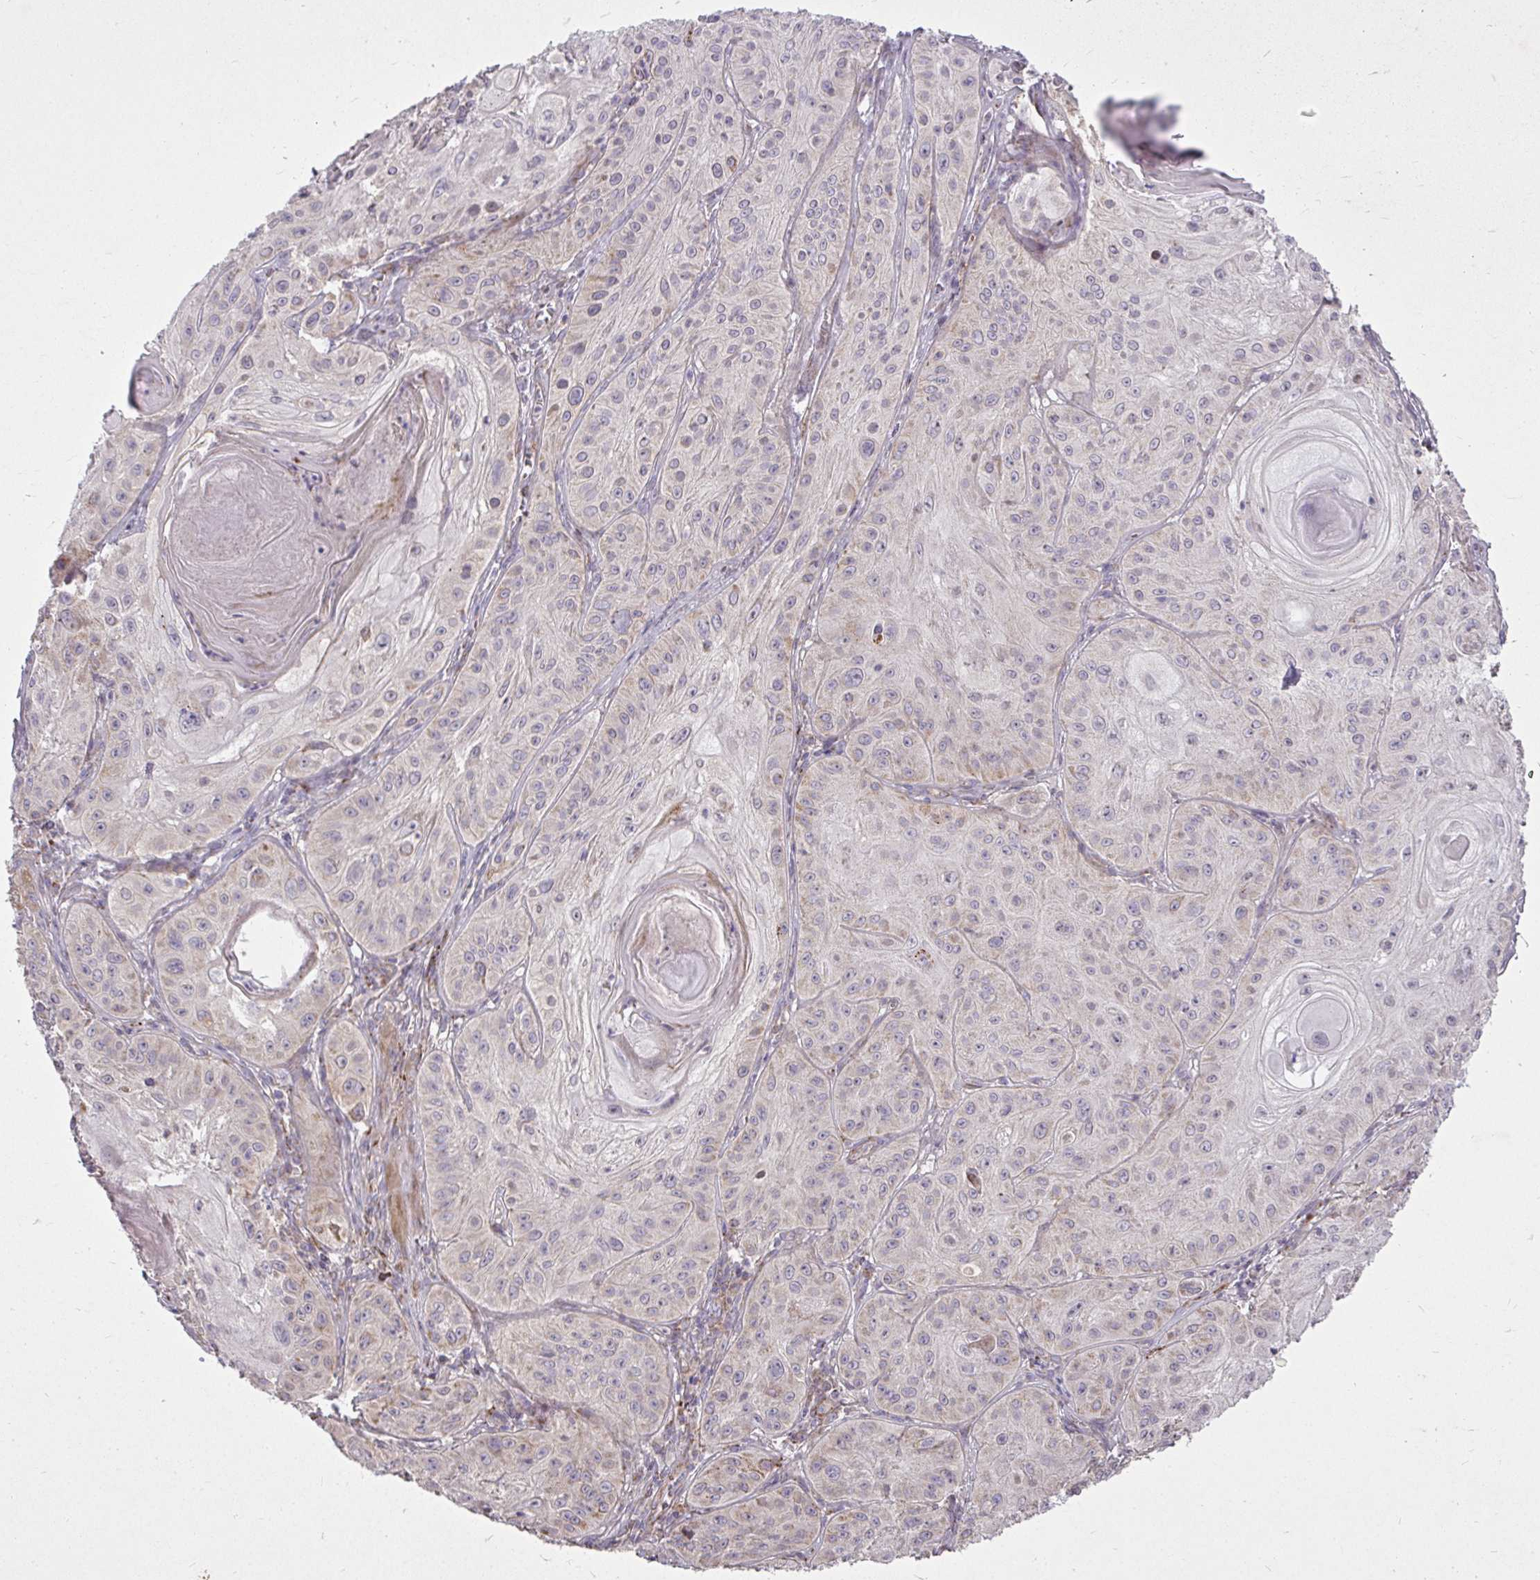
{"staining": {"intensity": "moderate", "quantity": "<25%", "location": "cytoplasmic/membranous"}, "tissue": "skin cancer", "cell_type": "Tumor cells", "image_type": "cancer", "snomed": [{"axis": "morphology", "description": "Squamous cell carcinoma, NOS"}, {"axis": "topography", "description": "Skin"}], "caption": "Tumor cells show moderate cytoplasmic/membranous expression in about <25% of cells in skin squamous cell carcinoma.", "gene": "STRIP1", "patient": {"sex": "male", "age": 85}}